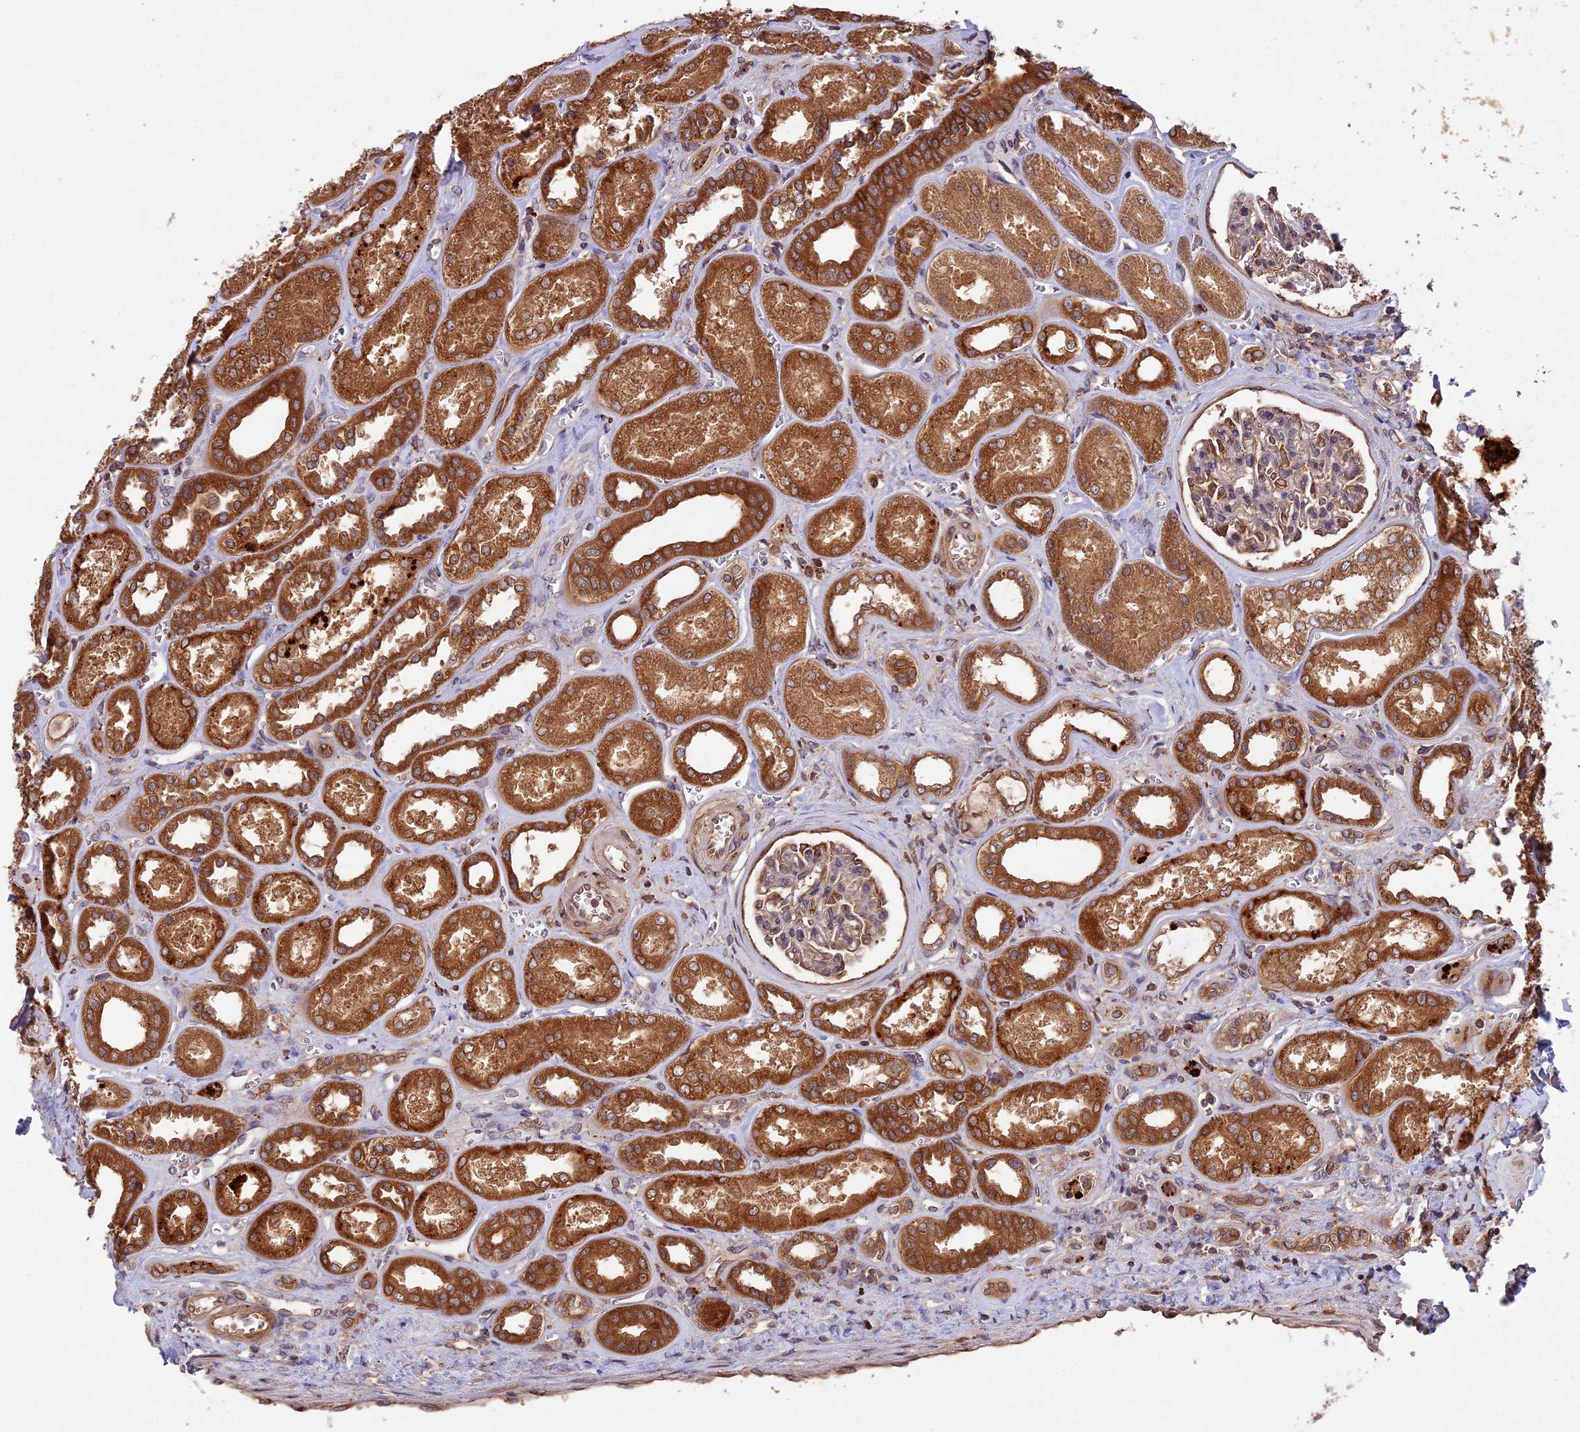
{"staining": {"intensity": "moderate", "quantity": "25%-75%", "location": "cytoplasmic/membranous"}, "tissue": "kidney", "cell_type": "Cells in glomeruli", "image_type": "normal", "snomed": [{"axis": "morphology", "description": "Normal tissue, NOS"}, {"axis": "morphology", "description": "Adenocarcinoma, NOS"}, {"axis": "topography", "description": "Kidney"}], "caption": "Immunohistochemical staining of unremarkable human kidney shows 25%-75% levels of moderate cytoplasmic/membranous protein staining in approximately 25%-75% of cells in glomeruli. (IHC, brightfield microscopy, high magnification).", "gene": "CHAC1", "patient": {"sex": "female", "age": 68}}